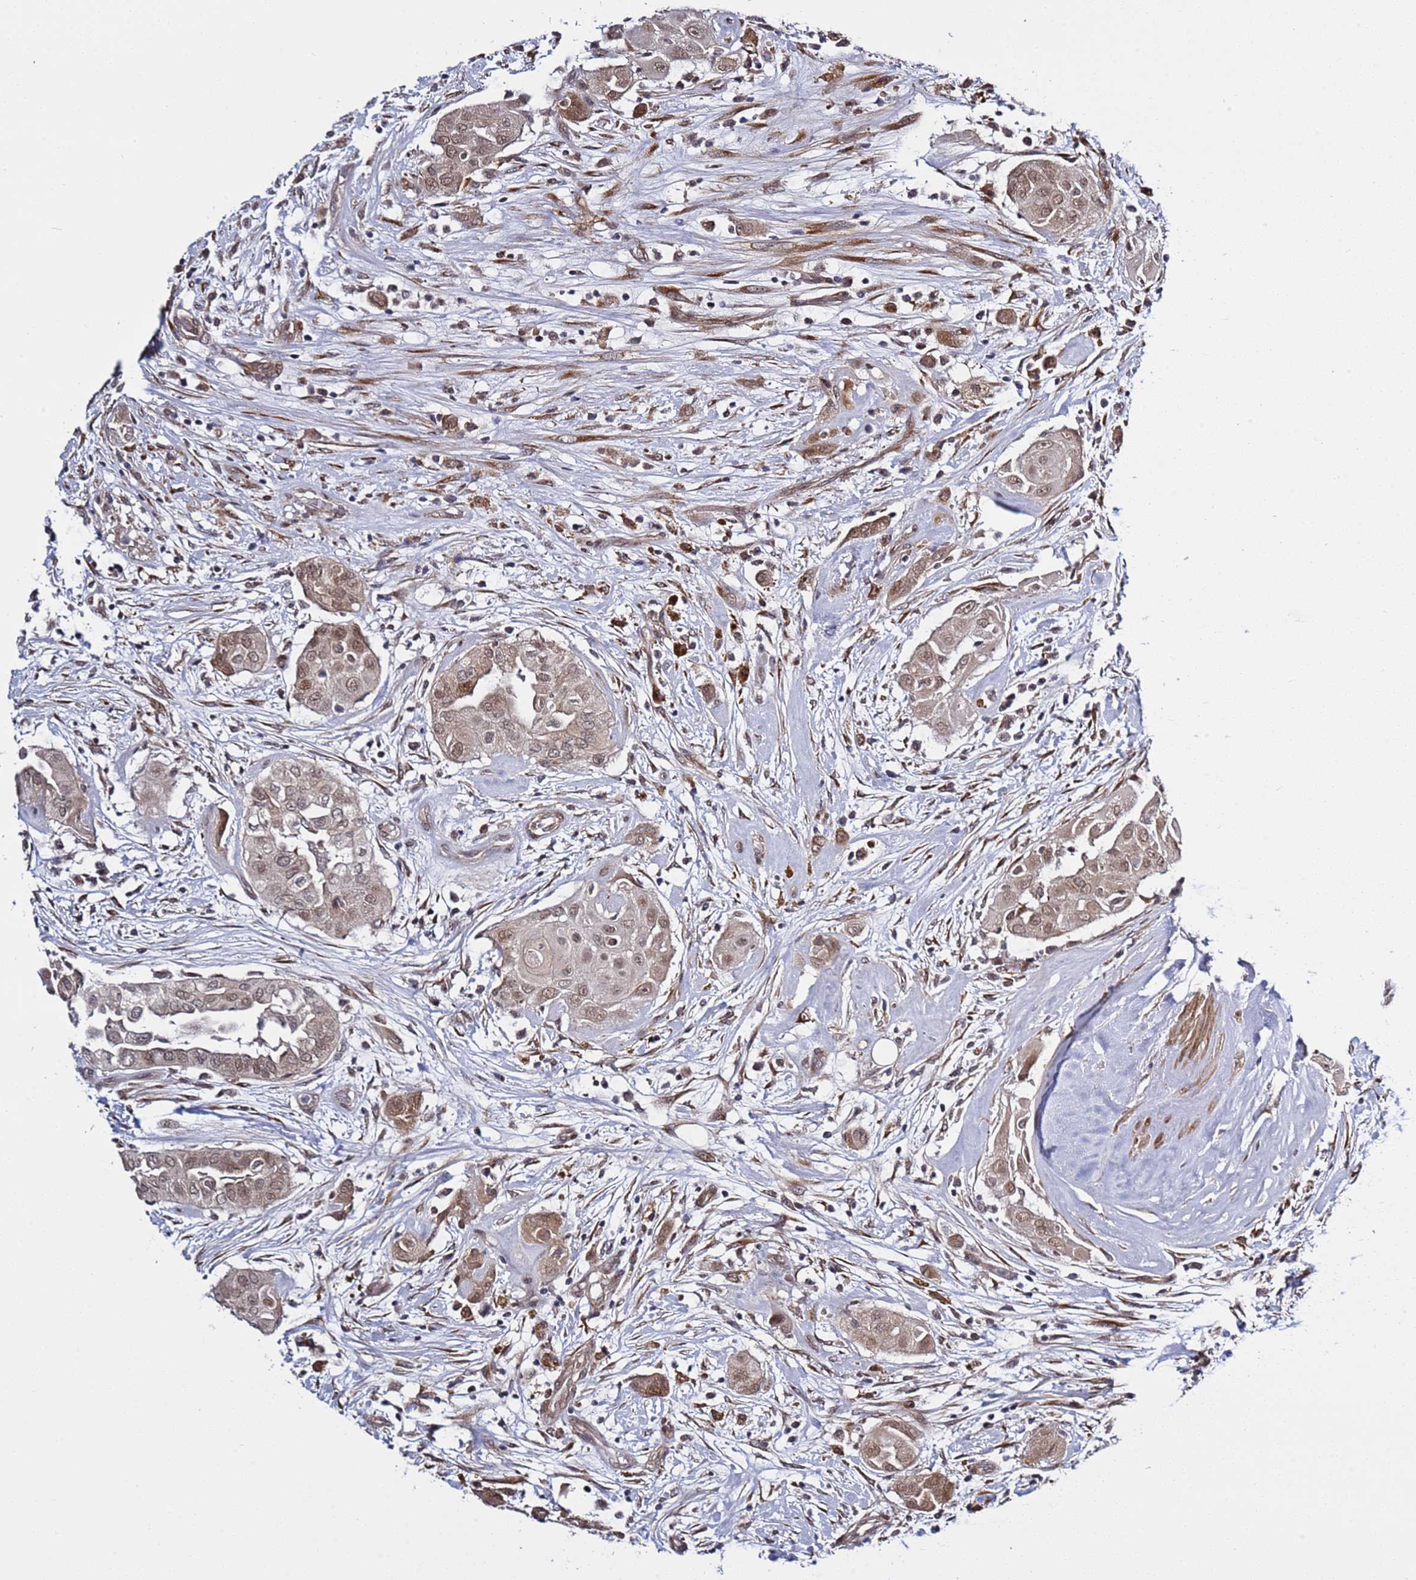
{"staining": {"intensity": "moderate", "quantity": ">75%", "location": "cytoplasmic/membranous,nuclear"}, "tissue": "thyroid cancer", "cell_type": "Tumor cells", "image_type": "cancer", "snomed": [{"axis": "morphology", "description": "Papillary adenocarcinoma, NOS"}, {"axis": "topography", "description": "Thyroid gland"}], "caption": "This is a histology image of IHC staining of thyroid papillary adenocarcinoma, which shows moderate expression in the cytoplasmic/membranous and nuclear of tumor cells.", "gene": "POLR2D", "patient": {"sex": "female", "age": 59}}